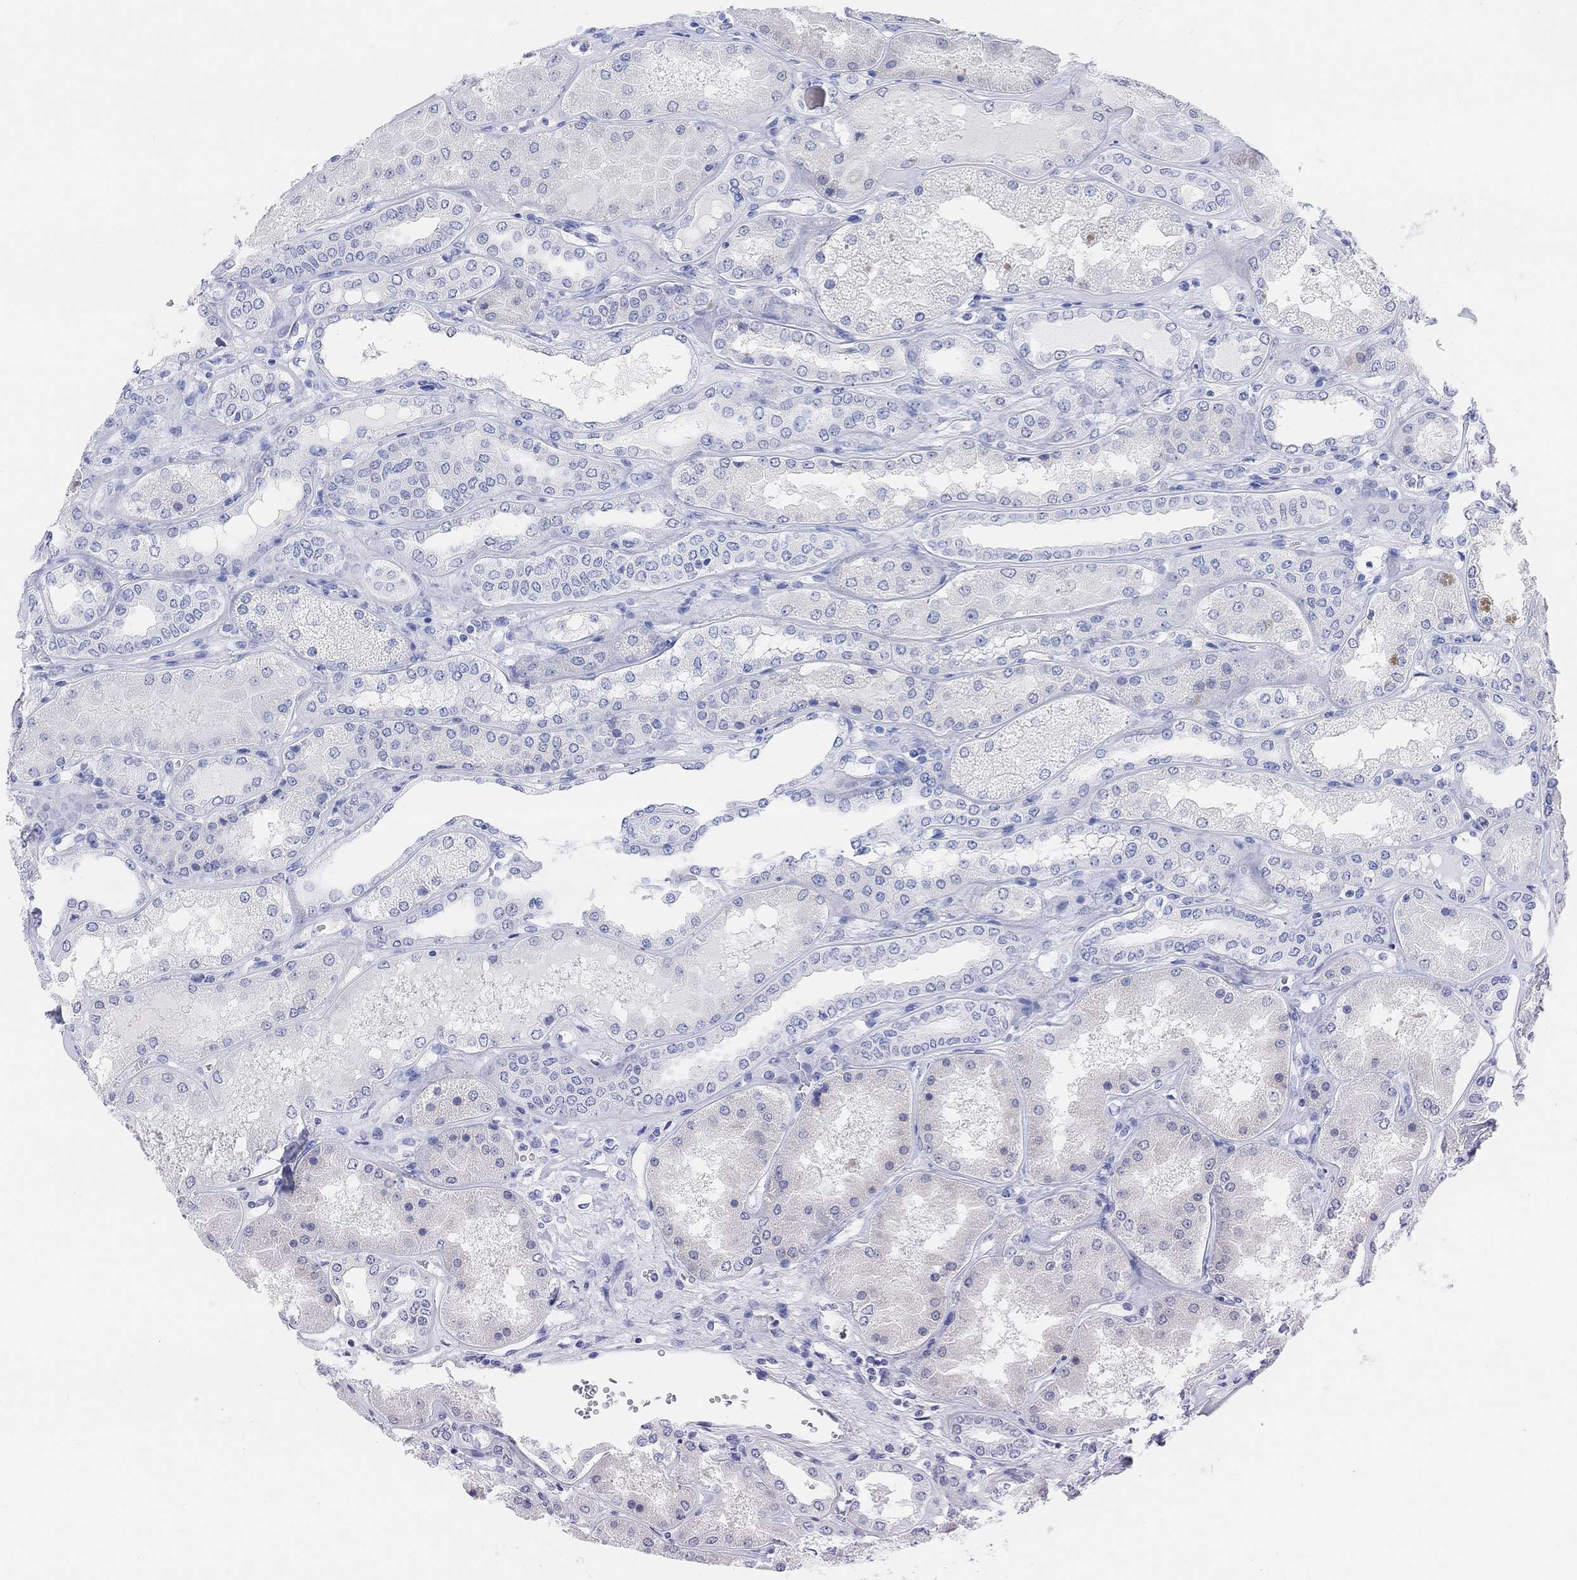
{"staining": {"intensity": "negative", "quantity": "none", "location": "none"}, "tissue": "kidney", "cell_type": "Cells in glomeruli", "image_type": "normal", "snomed": [{"axis": "morphology", "description": "Normal tissue, NOS"}, {"axis": "topography", "description": "Kidney"}], "caption": "A high-resolution histopathology image shows immunohistochemistry (IHC) staining of normal kidney, which reveals no significant expression in cells in glomeruli.", "gene": "ENO4", "patient": {"sex": "female", "age": 56}}